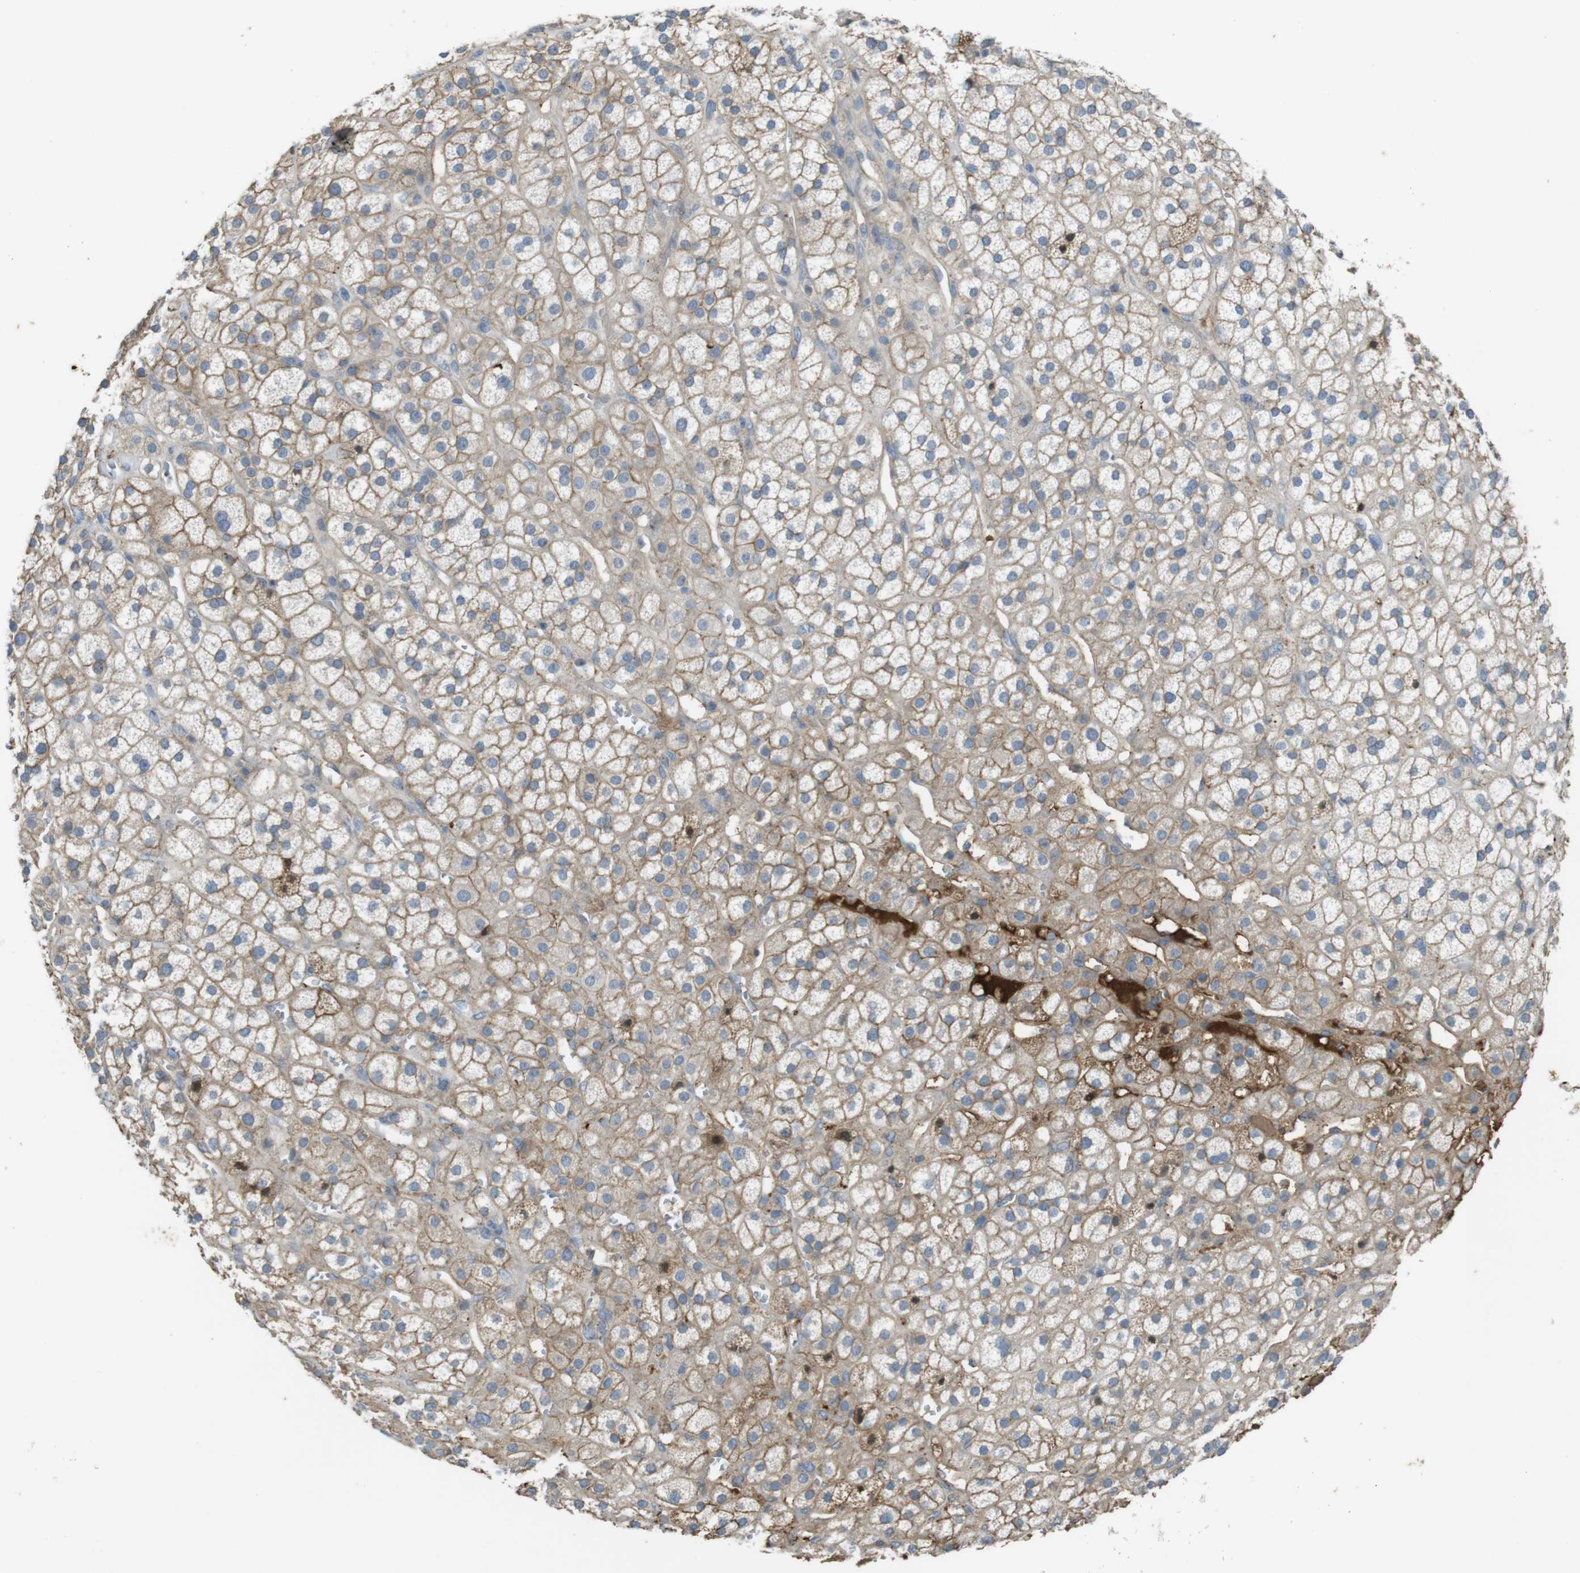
{"staining": {"intensity": "moderate", "quantity": ">75%", "location": "cytoplasmic/membranous"}, "tissue": "adrenal gland", "cell_type": "Glandular cells", "image_type": "normal", "snomed": [{"axis": "morphology", "description": "Normal tissue, NOS"}, {"axis": "topography", "description": "Adrenal gland"}], "caption": "Brown immunohistochemical staining in unremarkable human adrenal gland reveals moderate cytoplasmic/membranous positivity in about >75% of glandular cells. (IHC, brightfield microscopy, high magnification).", "gene": "LTBP4", "patient": {"sex": "male", "age": 56}}